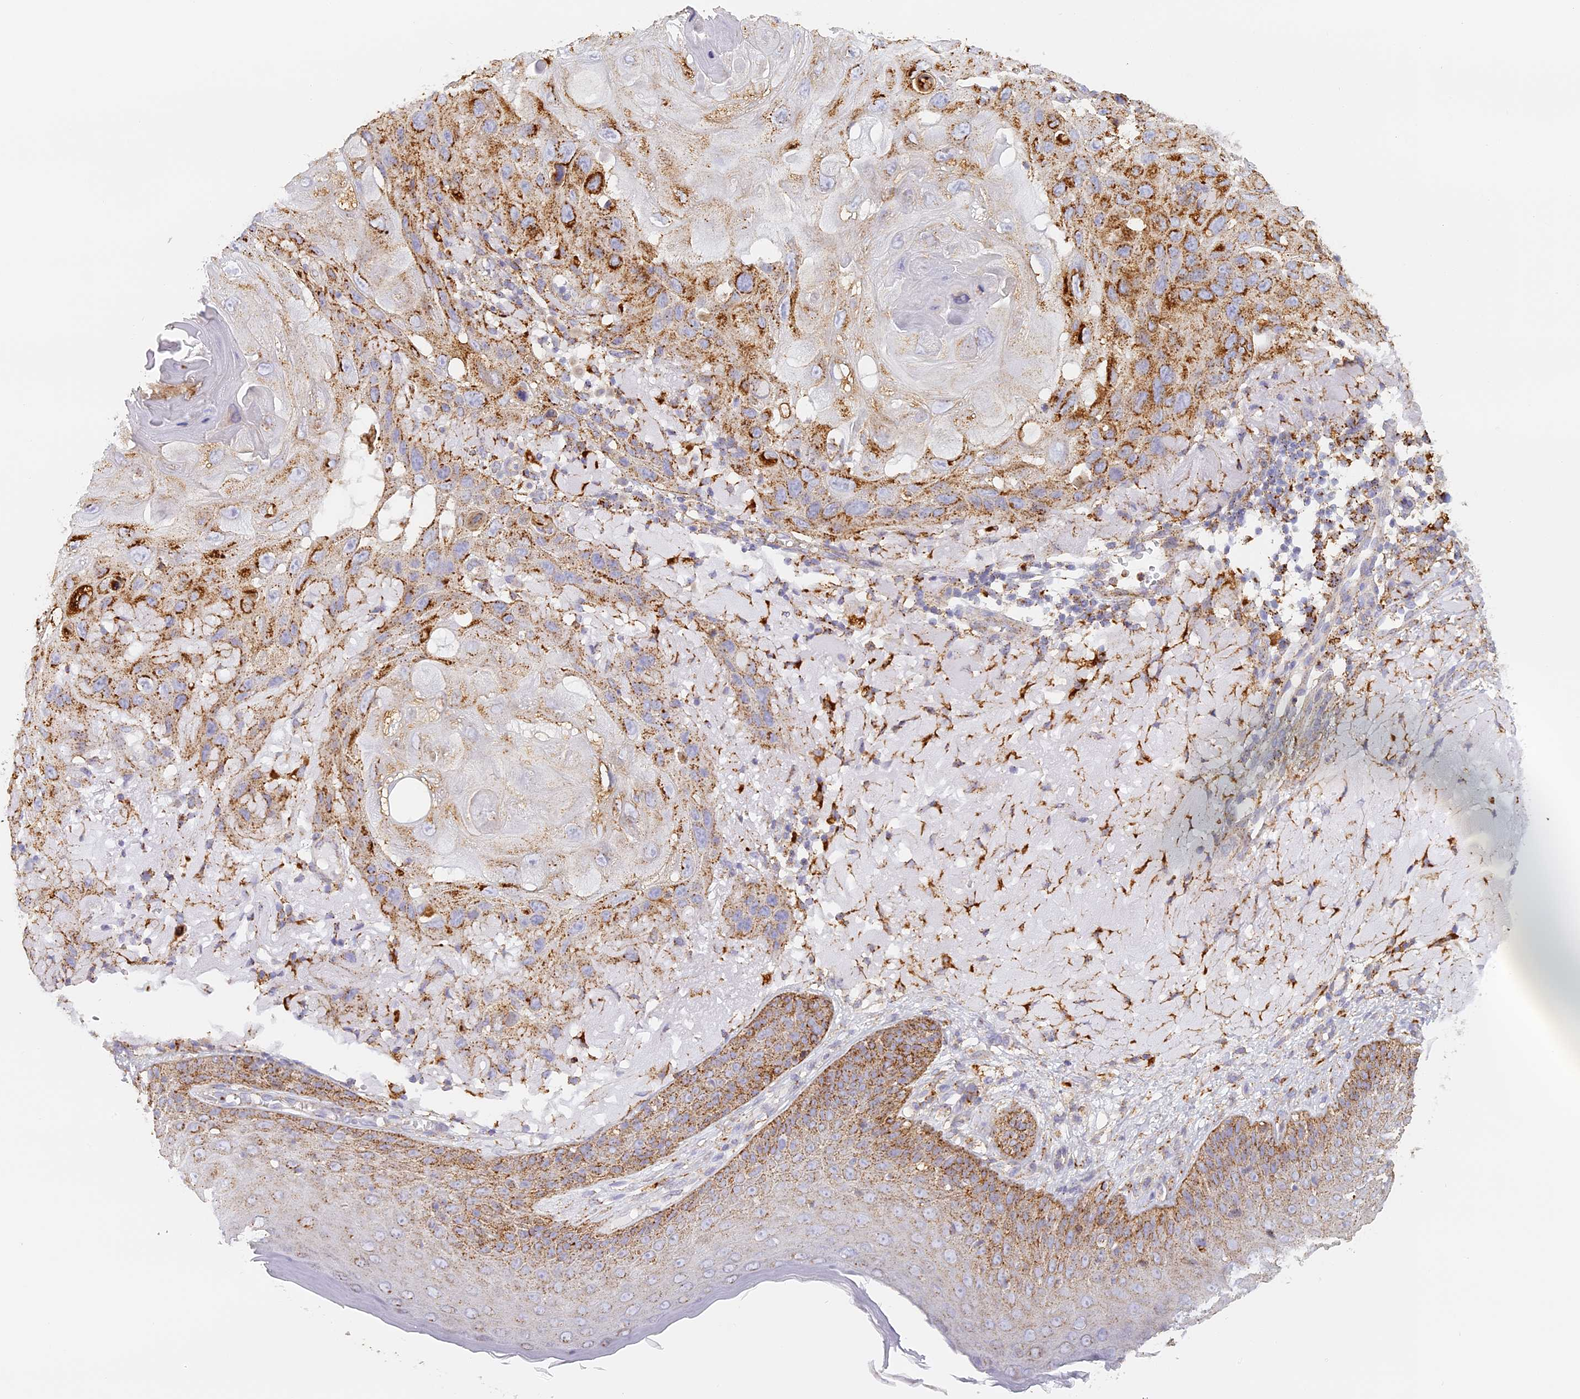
{"staining": {"intensity": "moderate", "quantity": ">75%", "location": "cytoplasmic/membranous"}, "tissue": "skin cancer", "cell_type": "Tumor cells", "image_type": "cancer", "snomed": [{"axis": "morphology", "description": "Normal tissue, NOS"}, {"axis": "morphology", "description": "Squamous cell carcinoma, NOS"}, {"axis": "topography", "description": "Skin"}], "caption": "Skin cancer stained with DAB immunohistochemistry reveals medium levels of moderate cytoplasmic/membranous expression in approximately >75% of tumor cells.", "gene": "LAMP2", "patient": {"sex": "female", "age": 96}}